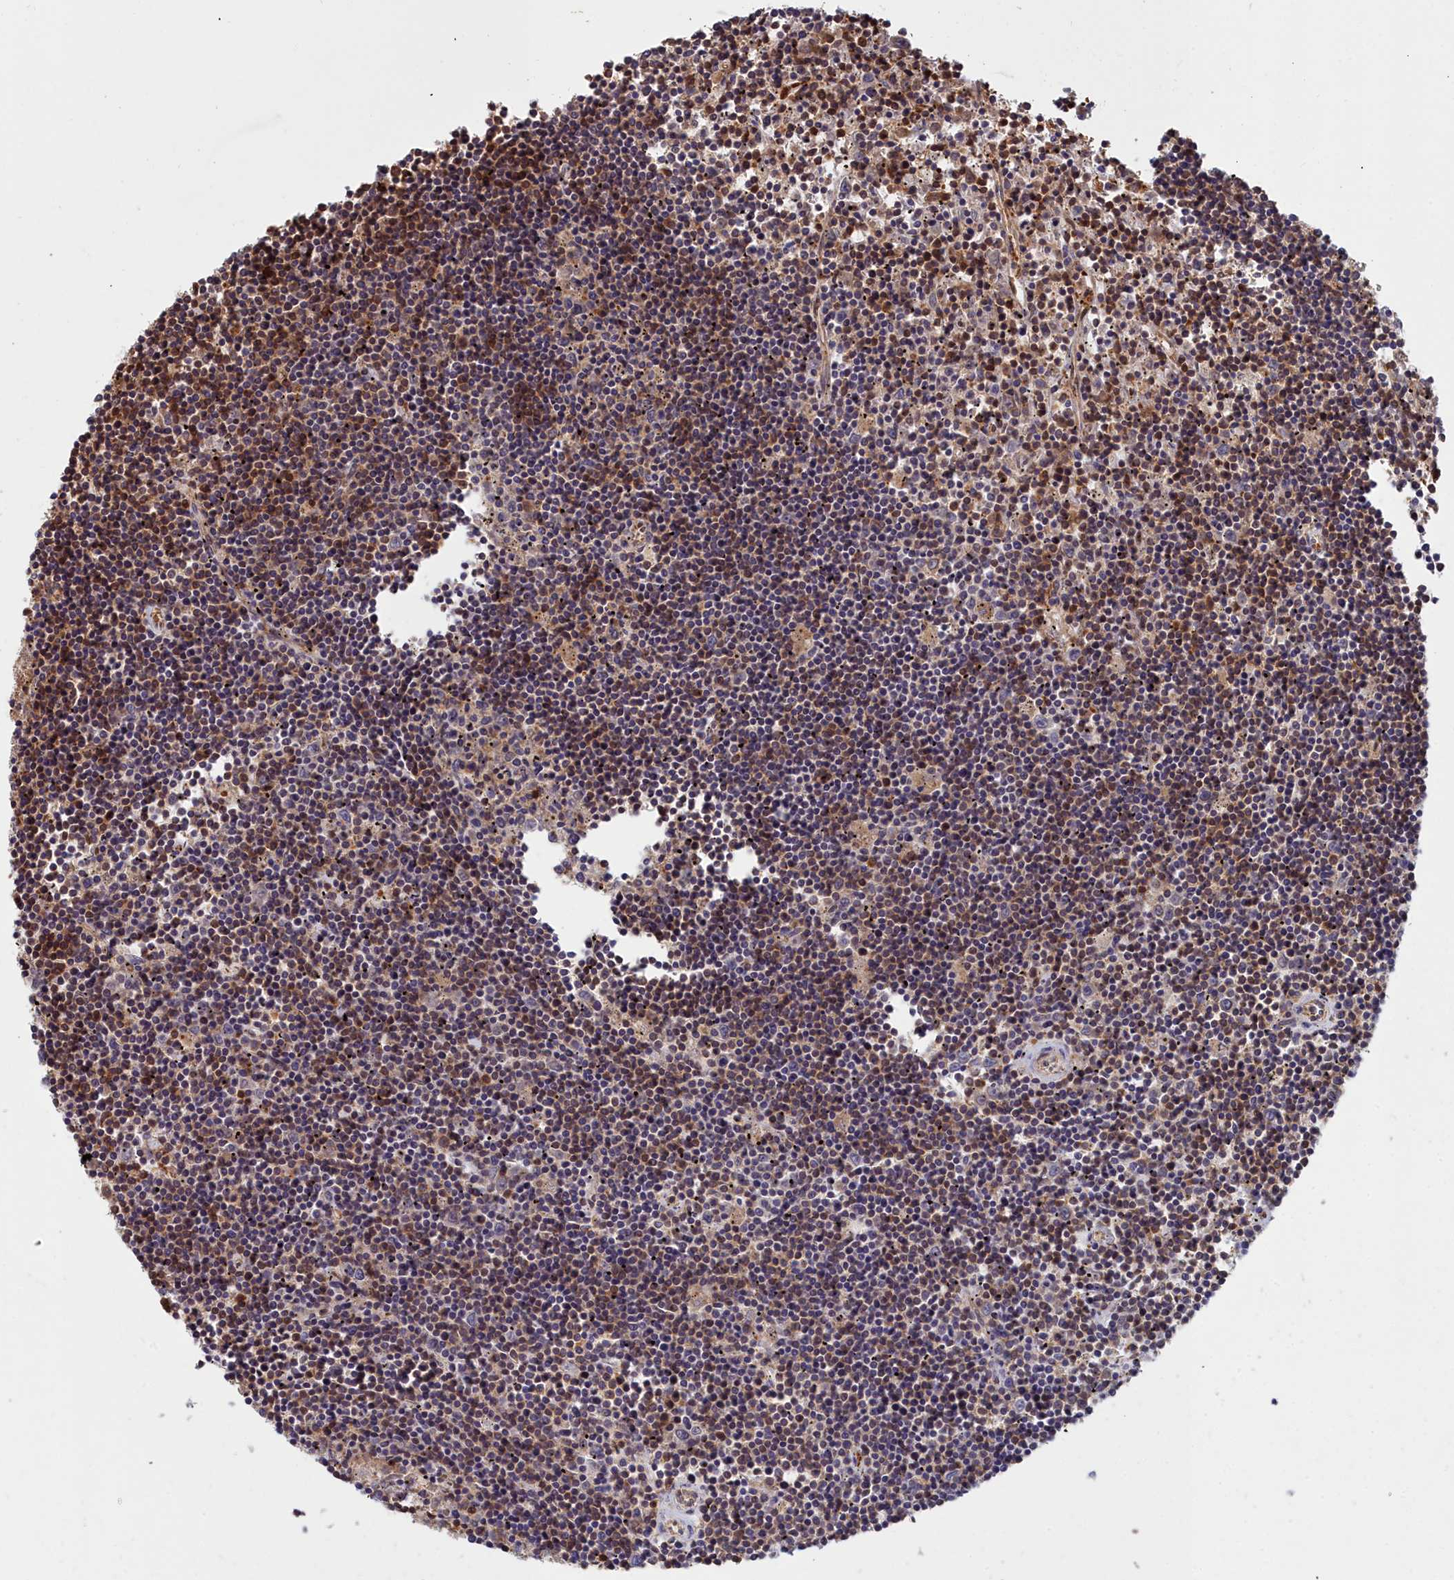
{"staining": {"intensity": "weak", "quantity": ">75%", "location": "cytoplasmic/membranous"}, "tissue": "lymphoma", "cell_type": "Tumor cells", "image_type": "cancer", "snomed": [{"axis": "morphology", "description": "Malignant lymphoma, non-Hodgkin's type, Low grade"}, {"axis": "topography", "description": "Spleen"}], "caption": "Immunohistochemical staining of lymphoma displays low levels of weak cytoplasmic/membranous protein expression in approximately >75% of tumor cells.", "gene": "GFRA2", "patient": {"sex": "male", "age": 76}}